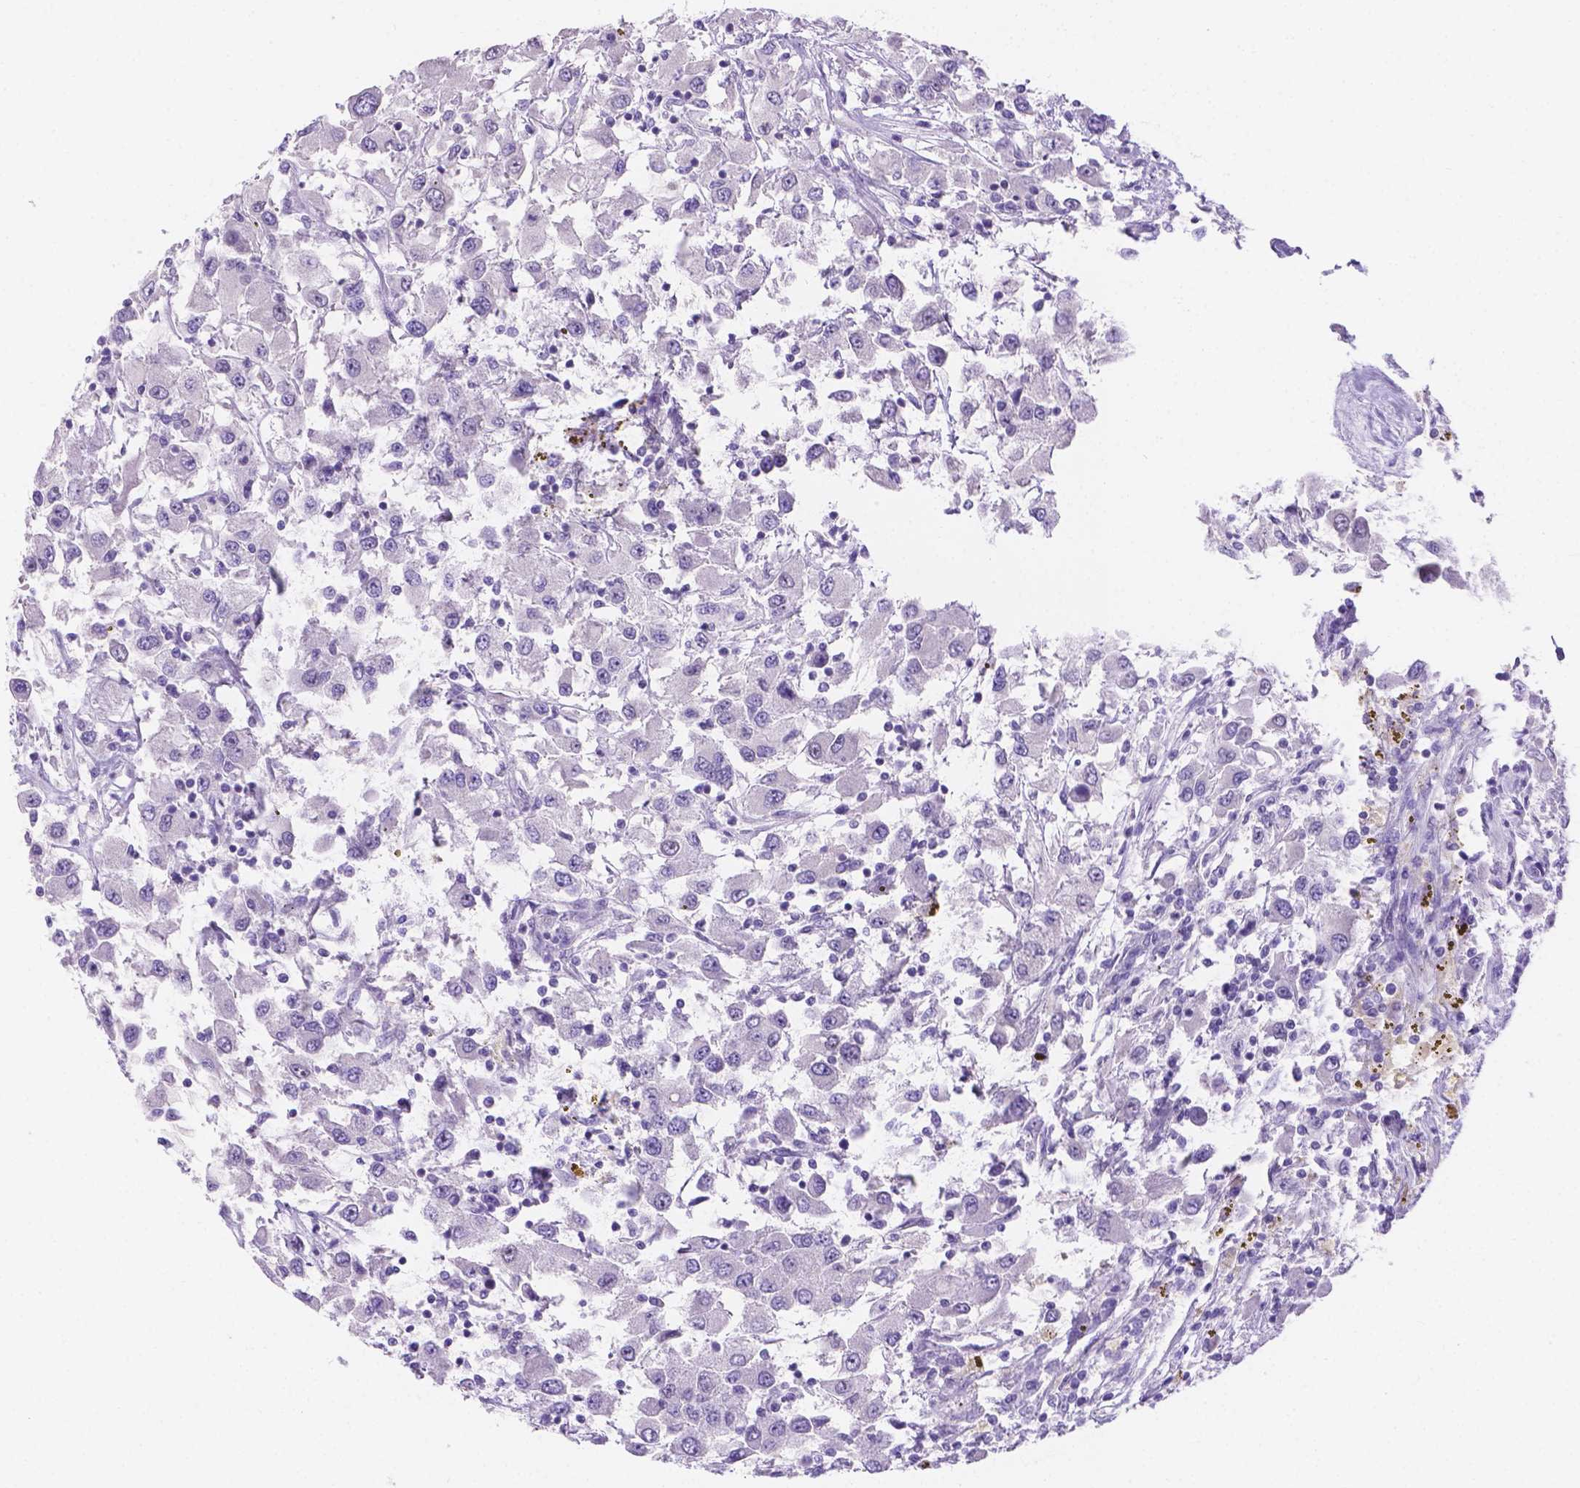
{"staining": {"intensity": "negative", "quantity": "none", "location": "none"}, "tissue": "renal cancer", "cell_type": "Tumor cells", "image_type": "cancer", "snomed": [{"axis": "morphology", "description": "Adenocarcinoma, NOS"}, {"axis": "topography", "description": "Kidney"}], "caption": "This photomicrograph is of adenocarcinoma (renal) stained with immunohistochemistry to label a protein in brown with the nuclei are counter-stained blue. There is no expression in tumor cells. The staining was performed using DAB (3,3'-diaminobenzidine) to visualize the protein expression in brown, while the nuclei were stained in blue with hematoxylin (Magnification: 20x).", "gene": "CD96", "patient": {"sex": "female", "age": 67}}